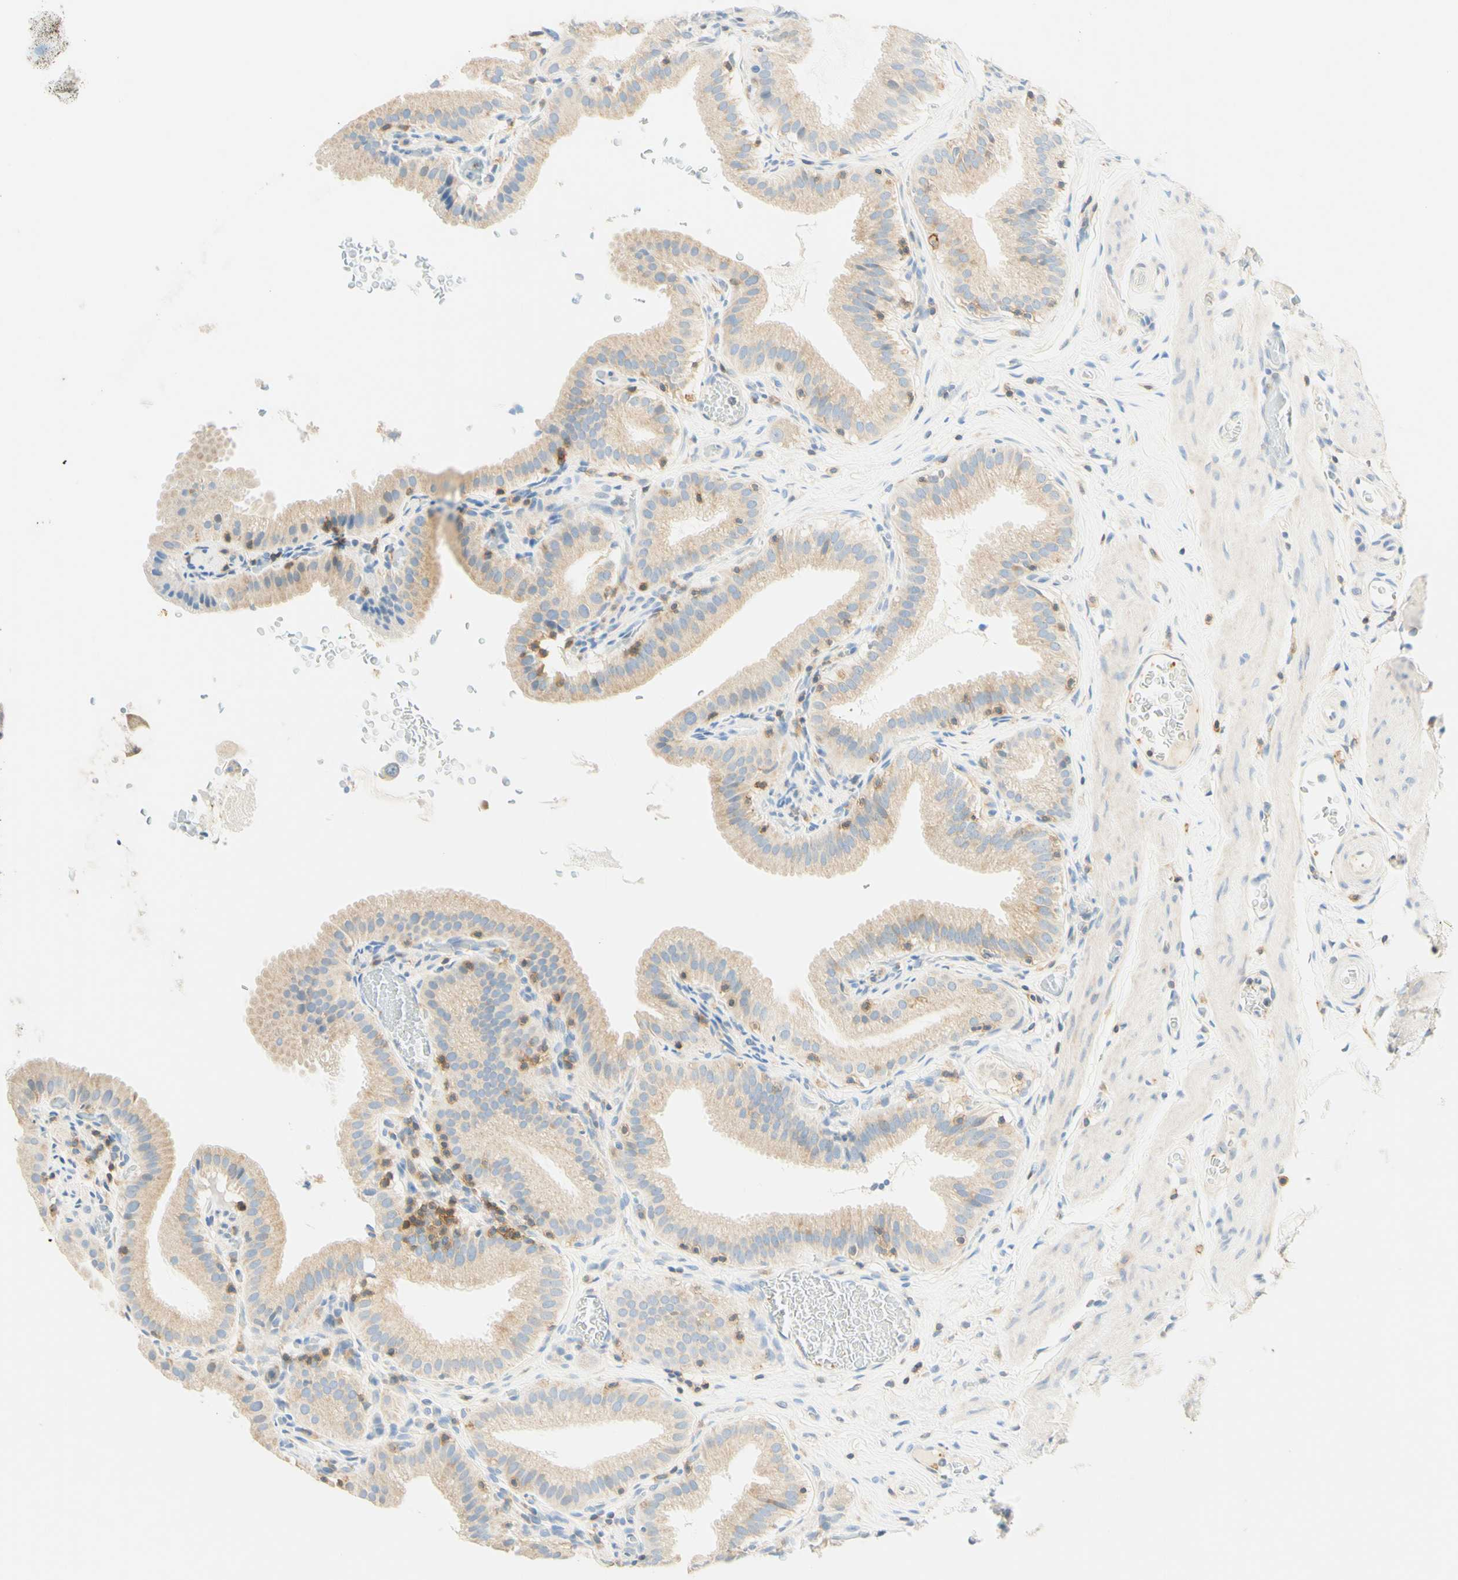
{"staining": {"intensity": "weak", "quantity": "25%-75%", "location": "cytoplasmic/membranous"}, "tissue": "gallbladder", "cell_type": "Glandular cells", "image_type": "normal", "snomed": [{"axis": "morphology", "description": "Normal tissue, NOS"}, {"axis": "topography", "description": "Gallbladder"}], "caption": "A low amount of weak cytoplasmic/membranous expression is present in about 25%-75% of glandular cells in benign gallbladder. Immunohistochemistry (ihc) stains the protein of interest in brown and the nuclei are stained blue.", "gene": "LAT", "patient": {"sex": "male", "age": 54}}